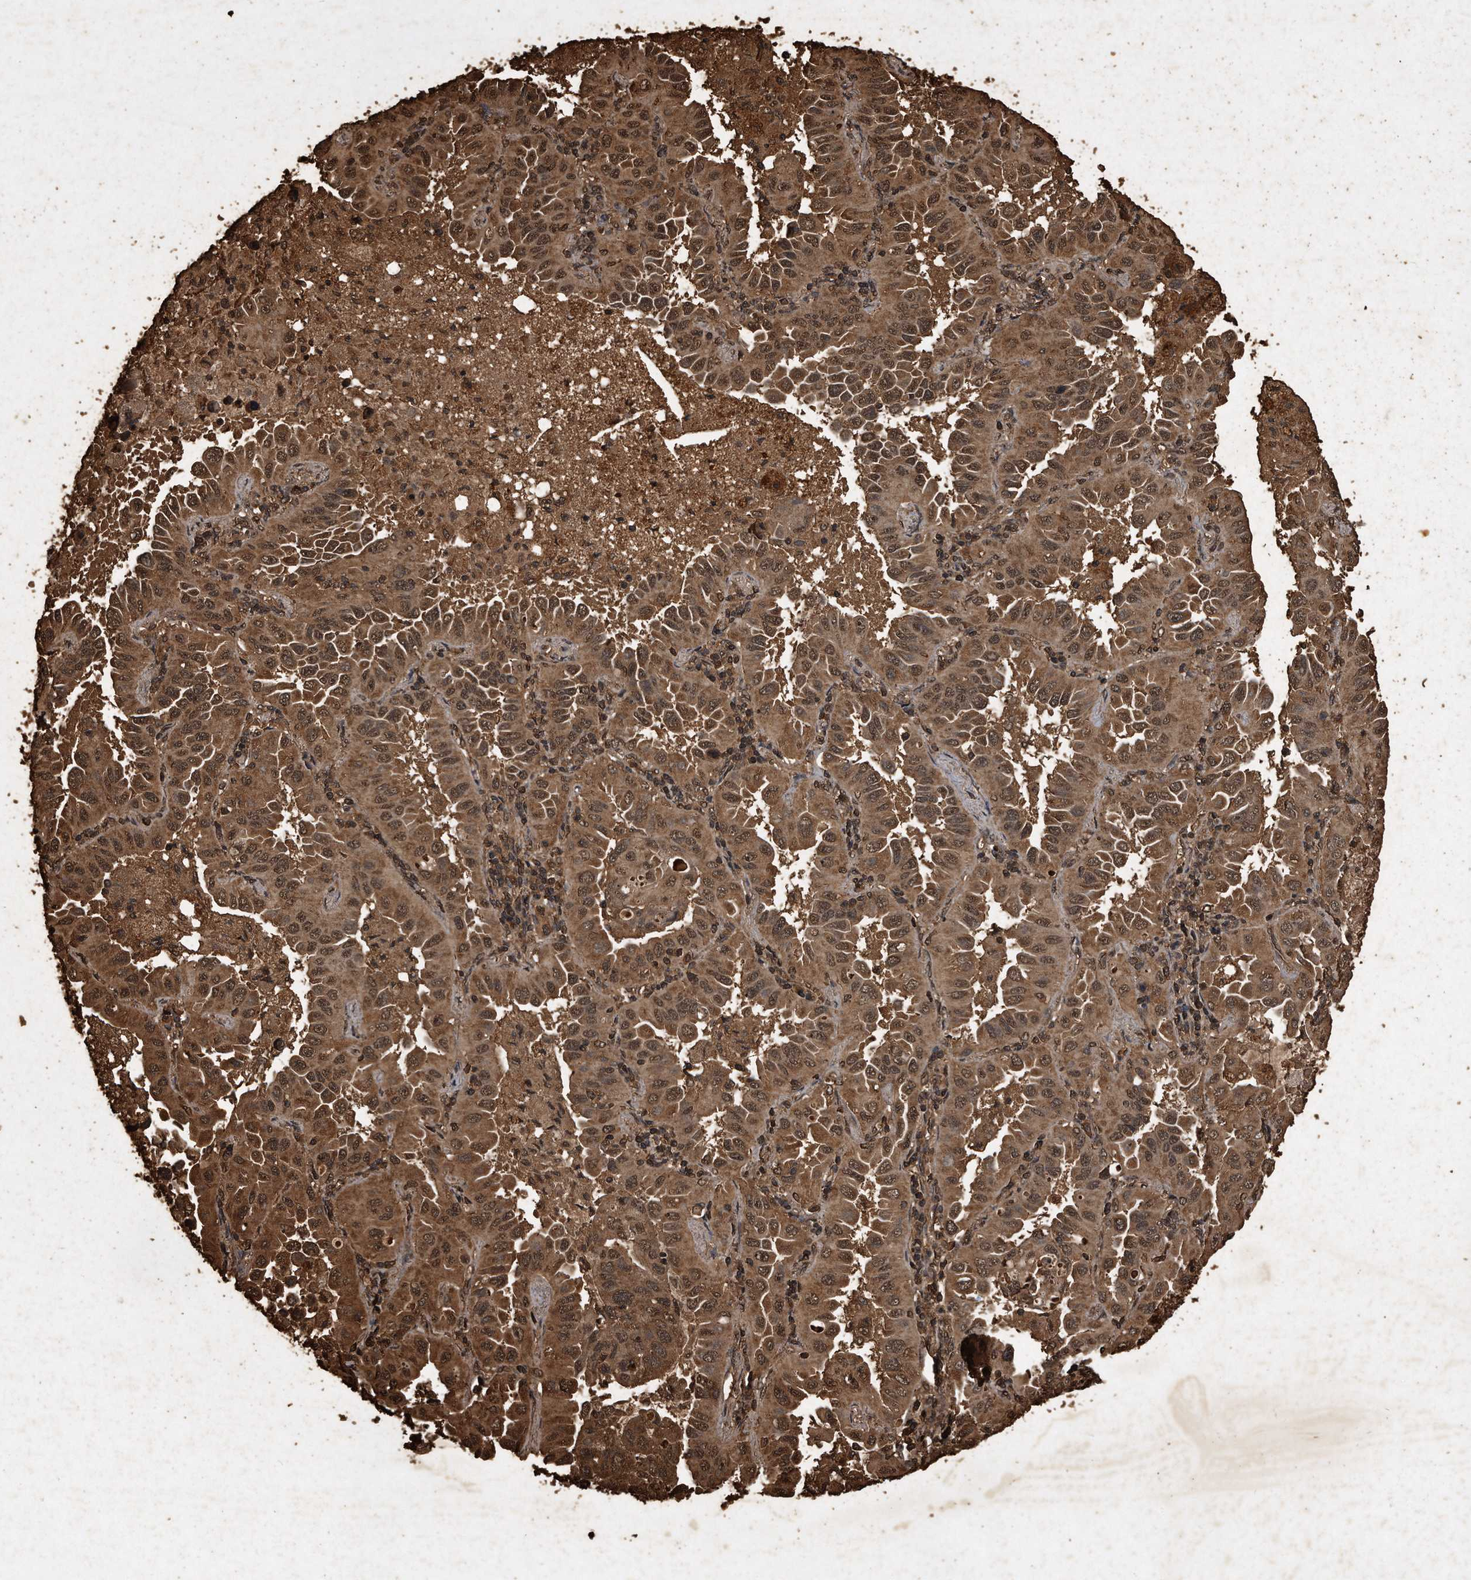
{"staining": {"intensity": "moderate", "quantity": ">75%", "location": "cytoplasmic/membranous,nuclear"}, "tissue": "lung cancer", "cell_type": "Tumor cells", "image_type": "cancer", "snomed": [{"axis": "morphology", "description": "Adenocarcinoma, NOS"}, {"axis": "topography", "description": "Lung"}], "caption": "Lung adenocarcinoma stained with DAB (3,3'-diaminobenzidine) immunohistochemistry (IHC) reveals medium levels of moderate cytoplasmic/membranous and nuclear staining in approximately >75% of tumor cells.", "gene": "CFLAR", "patient": {"sex": "male", "age": 64}}